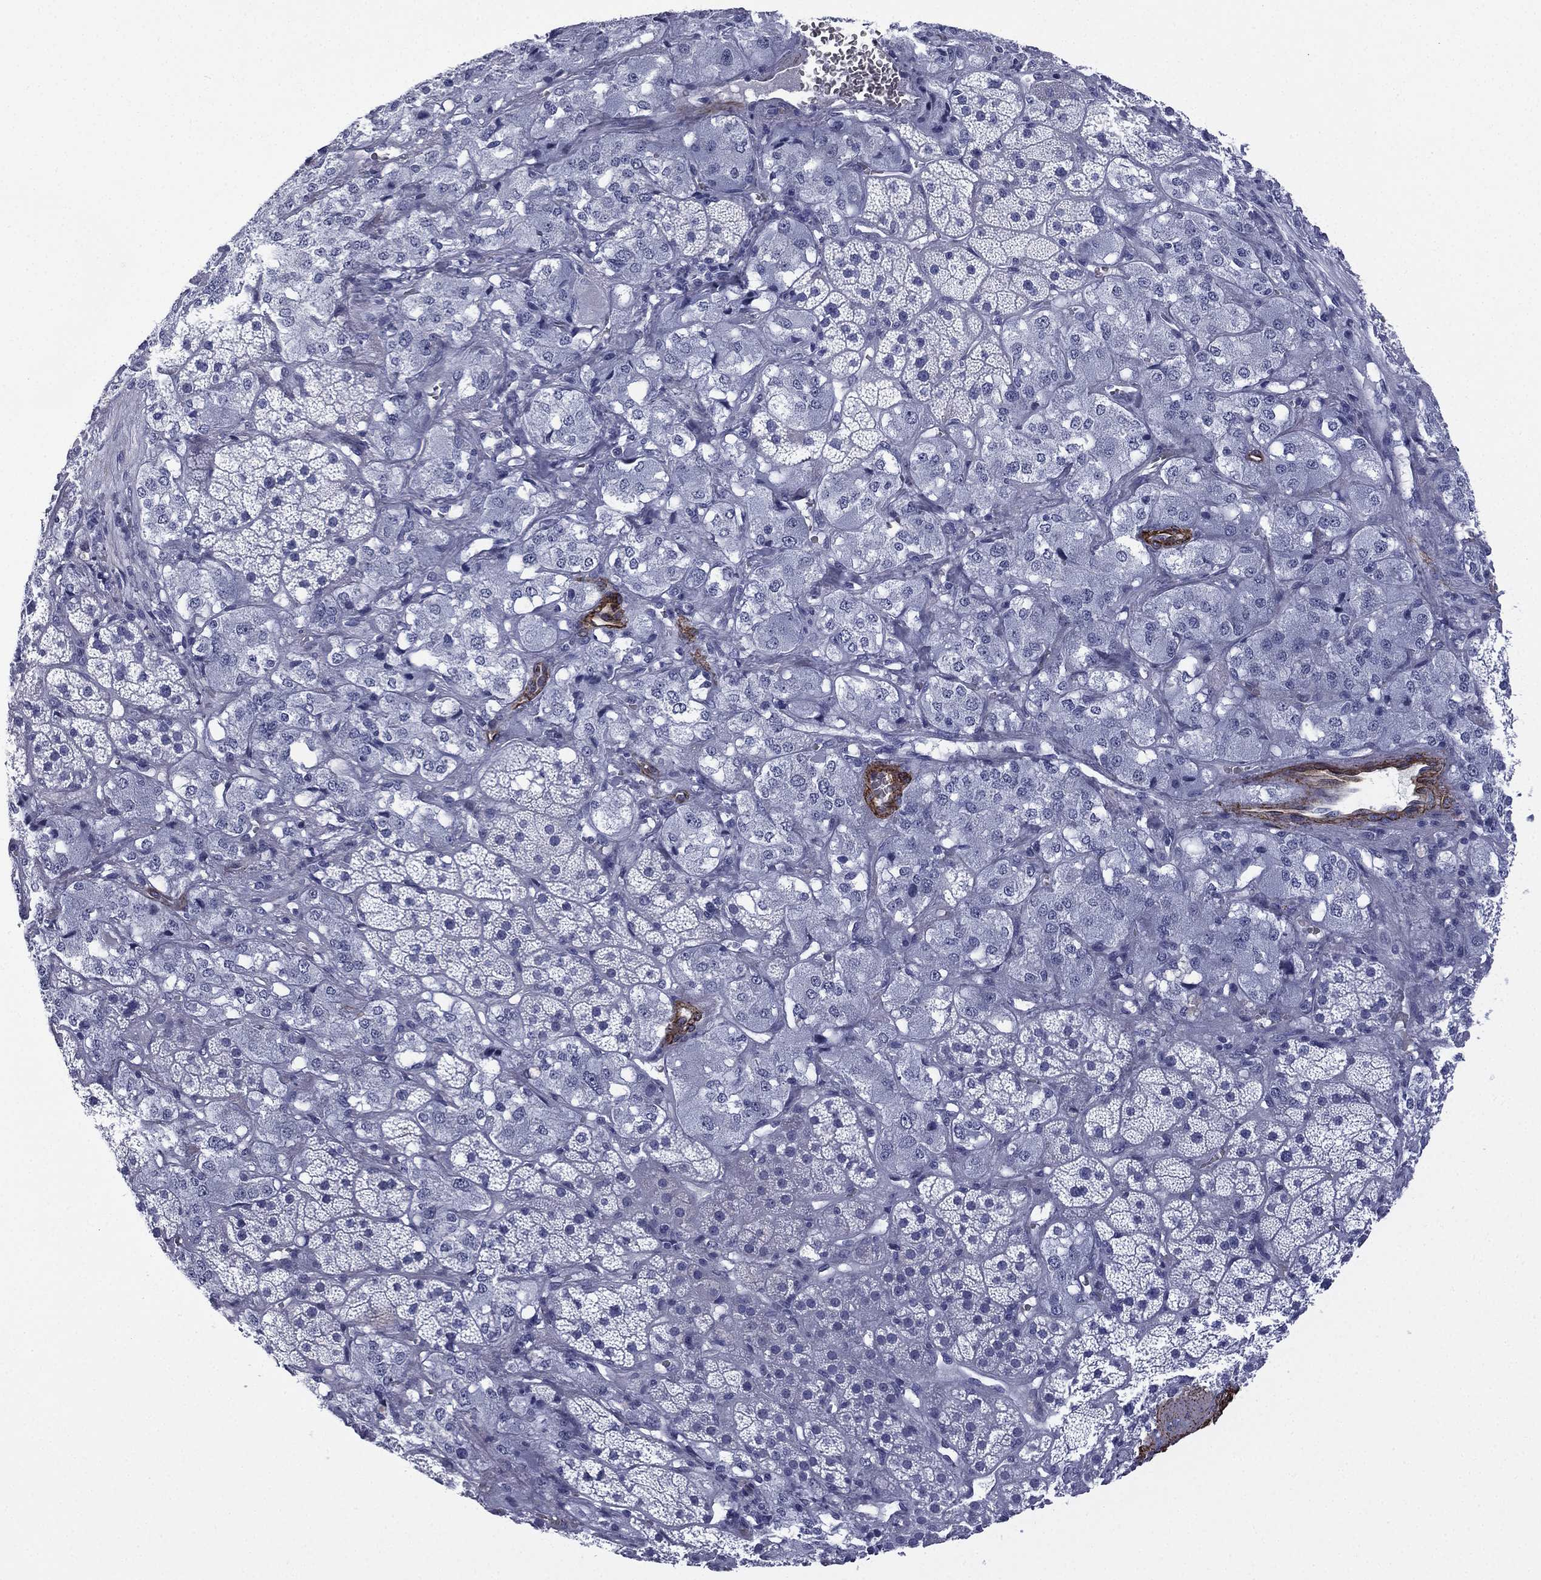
{"staining": {"intensity": "negative", "quantity": "none", "location": "none"}, "tissue": "adrenal gland", "cell_type": "Glandular cells", "image_type": "normal", "snomed": [{"axis": "morphology", "description": "Normal tissue, NOS"}, {"axis": "topography", "description": "Adrenal gland"}], "caption": "IHC micrograph of unremarkable adrenal gland: human adrenal gland stained with DAB (3,3'-diaminobenzidine) demonstrates no significant protein expression in glandular cells.", "gene": "CAVIN3", "patient": {"sex": "male", "age": 57}}